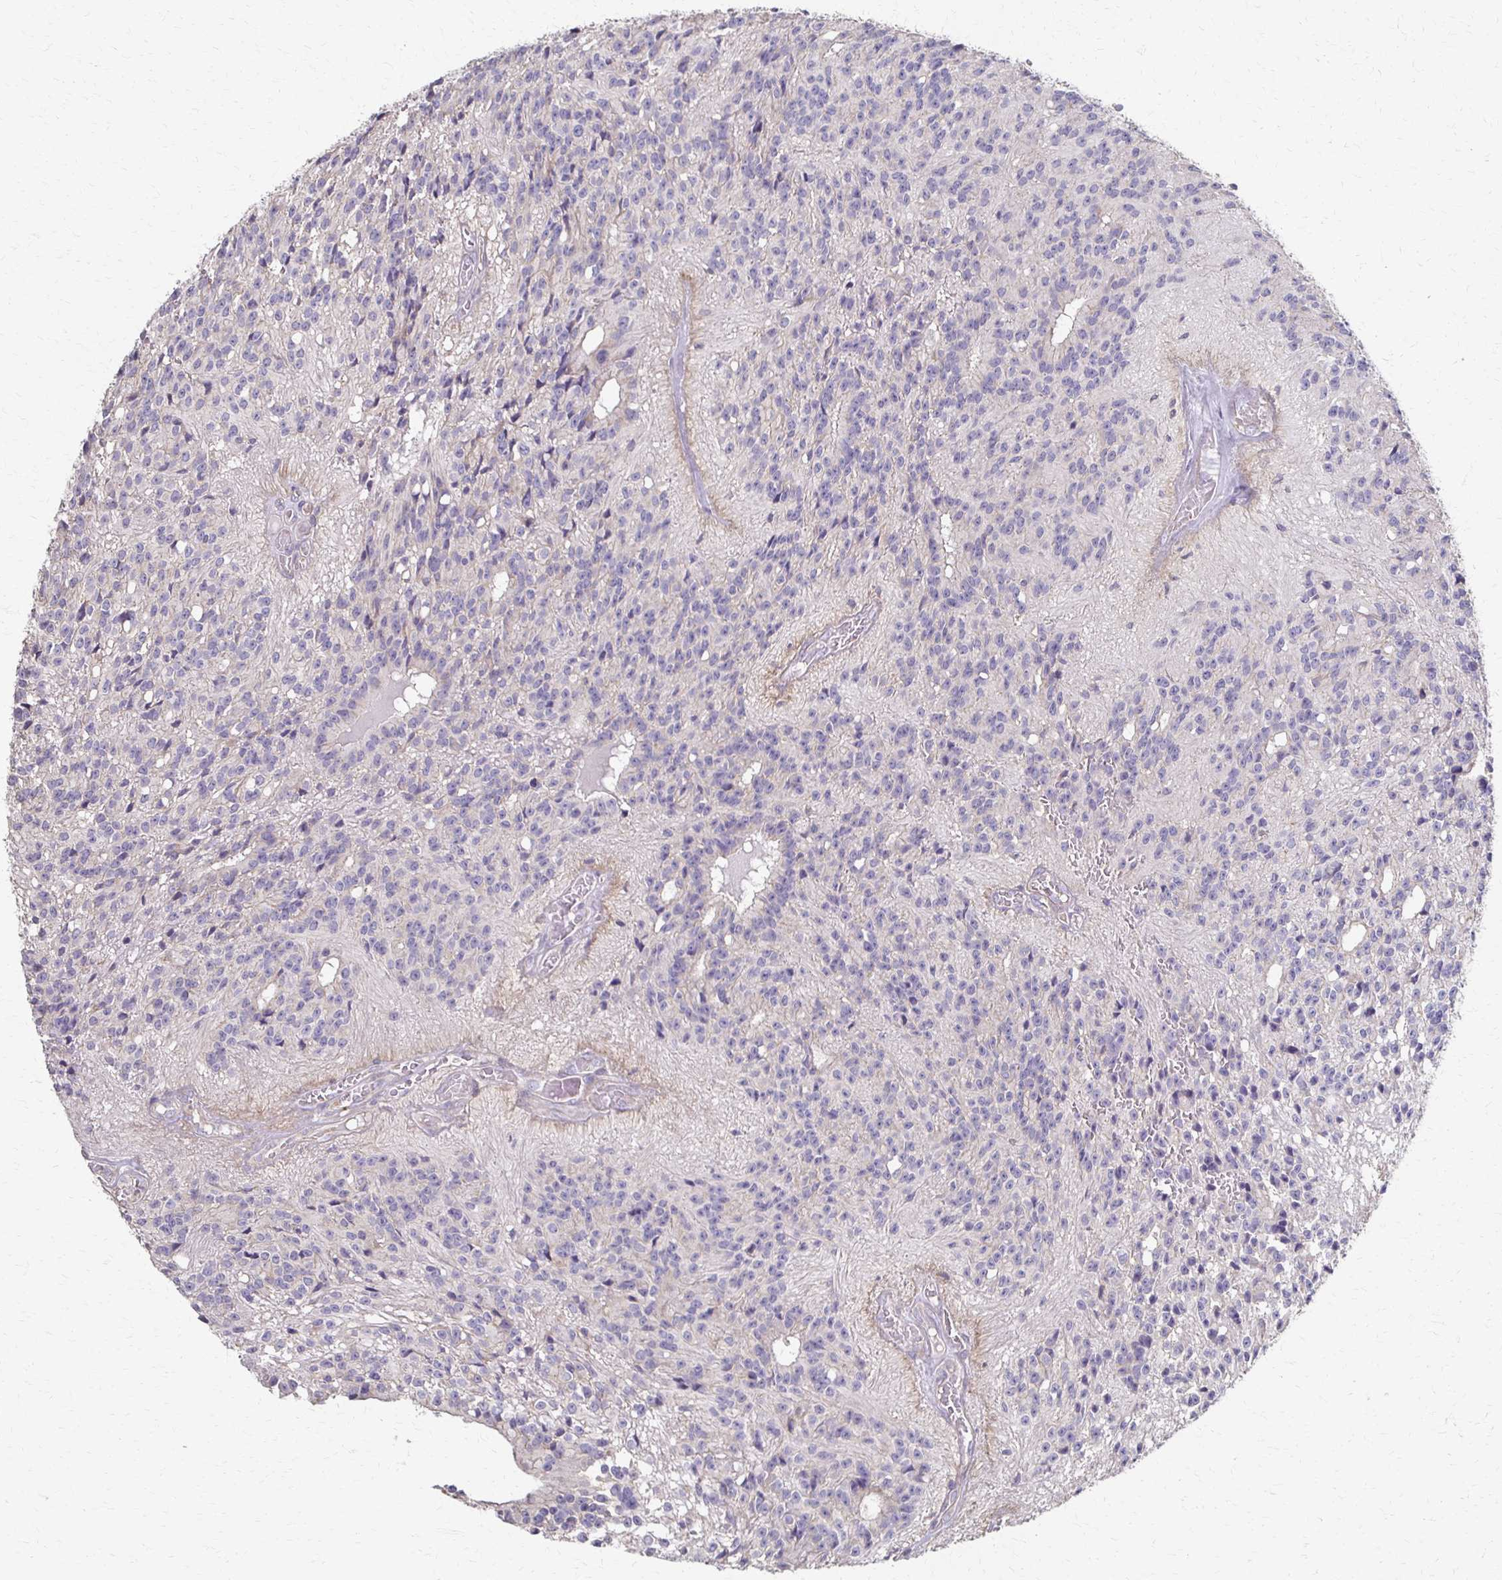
{"staining": {"intensity": "negative", "quantity": "none", "location": "none"}, "tissue": "glioma", "cell_type": "Tumor cells", "image_type": "cancer", "snomed": [{"axis": "morphology", "description": "Glioma, malignant, Low grade"}, {"axis": "topography", "description": "Brain"}], "caption": "The IHC micrograph has no significant expression in tumor cells of malignant glioma (low-grade) tissue.", "gene": "C1QTNF7", "patient": {"sex": "male", "age": 31}}